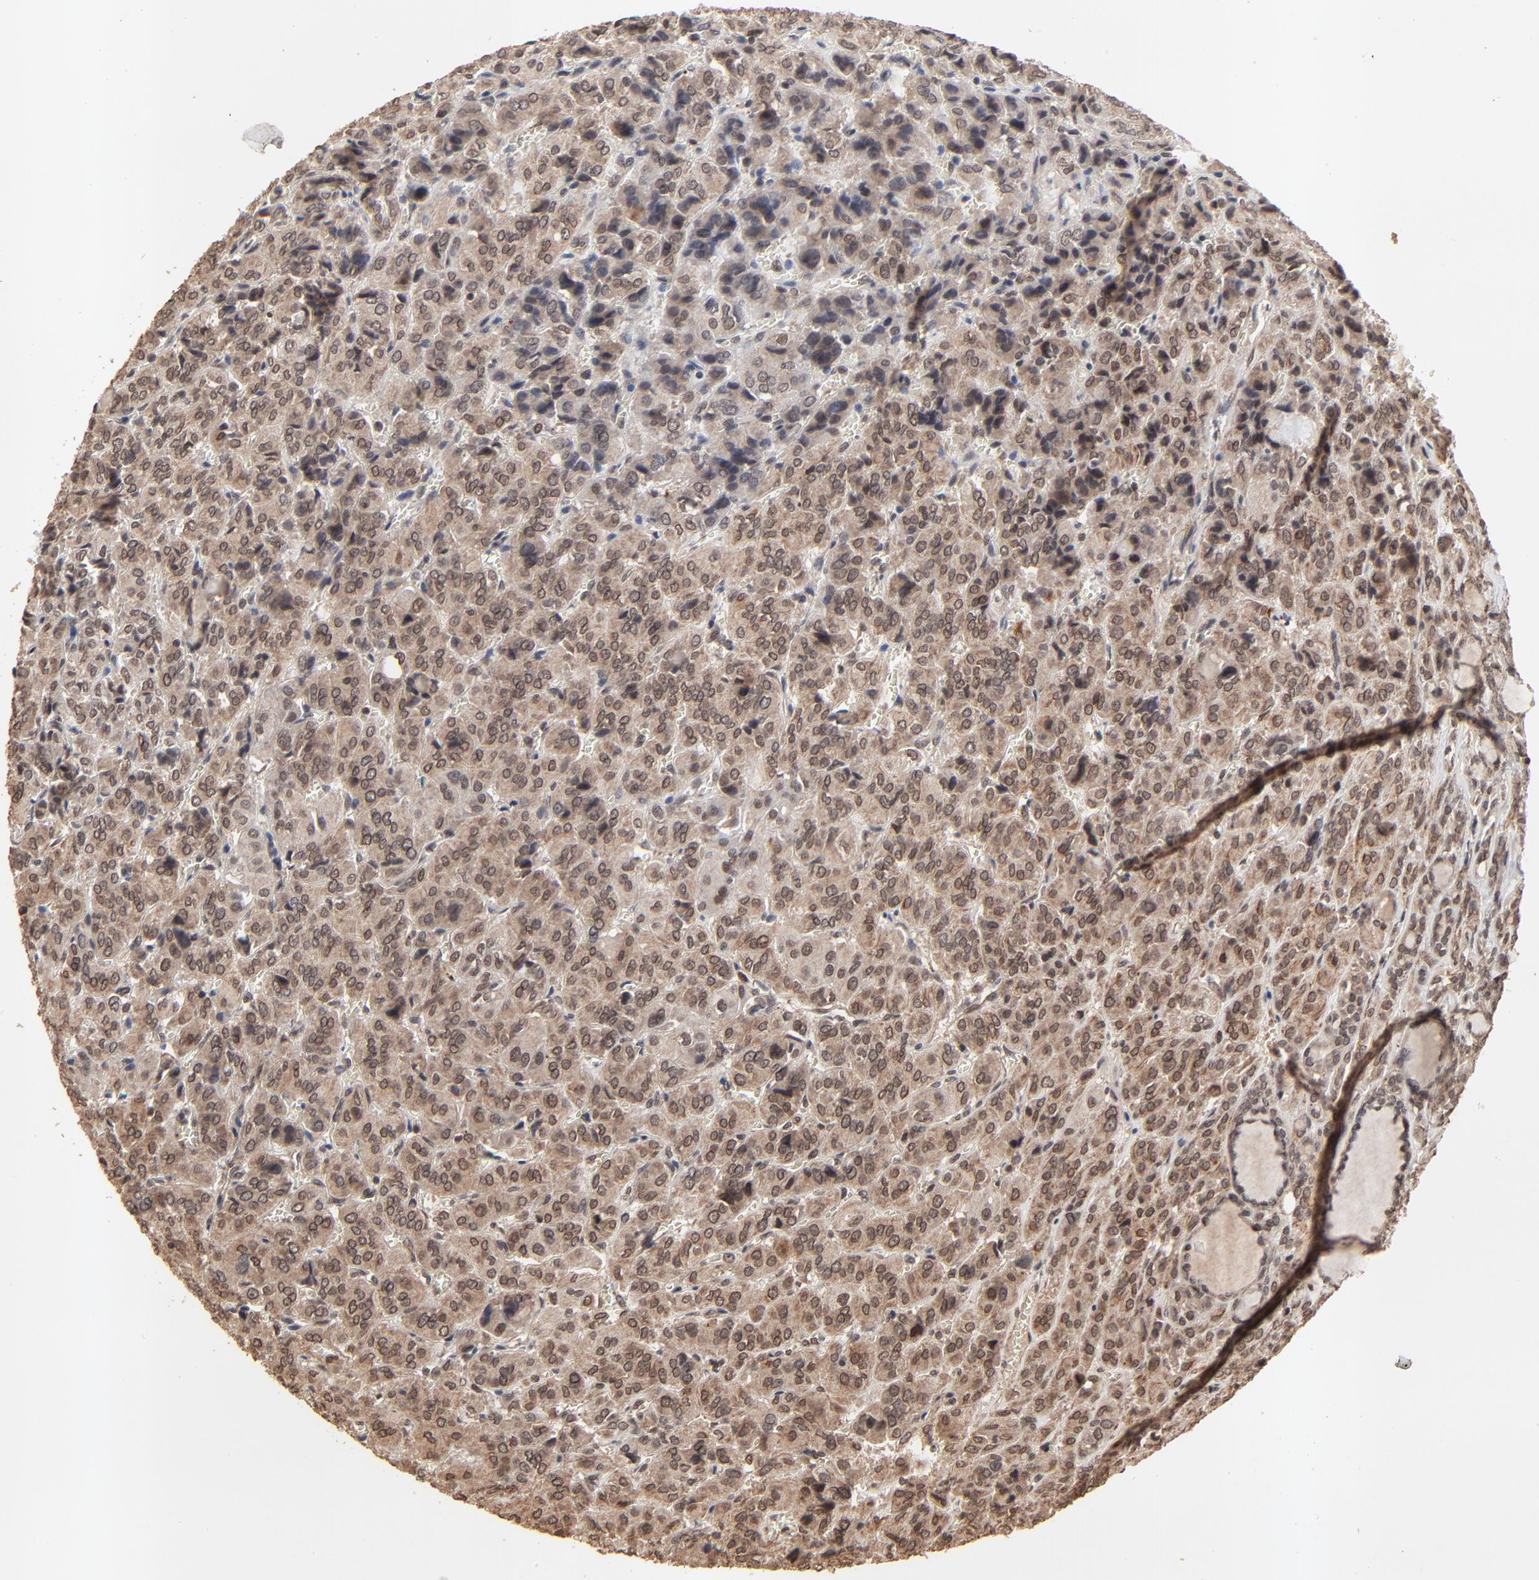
{"staining": {"intensity": "moderate", "quantity": ">75%", "location": "cytoplasmic/membranous,nuclear"}, "tissue": "thyroid cancer", "cell_type": "Tumor cells", "image_type": "cancer", "snomed": [{"axis": "morphology", "description": "Follicular adenoma carcinoma, NOS"}, {"axis": "topography", "description": "Thyroid gland"}], "caption": "Brown immunohistochemical staining in human follicular adenoma carcinoma (thyroid) reveals moderate cytoplasmic/membranous and nuclear positivity in approximately >75% of tumor cells.", "gene": "FAM227A", "patient": {"sex": "female", "age": 71}}